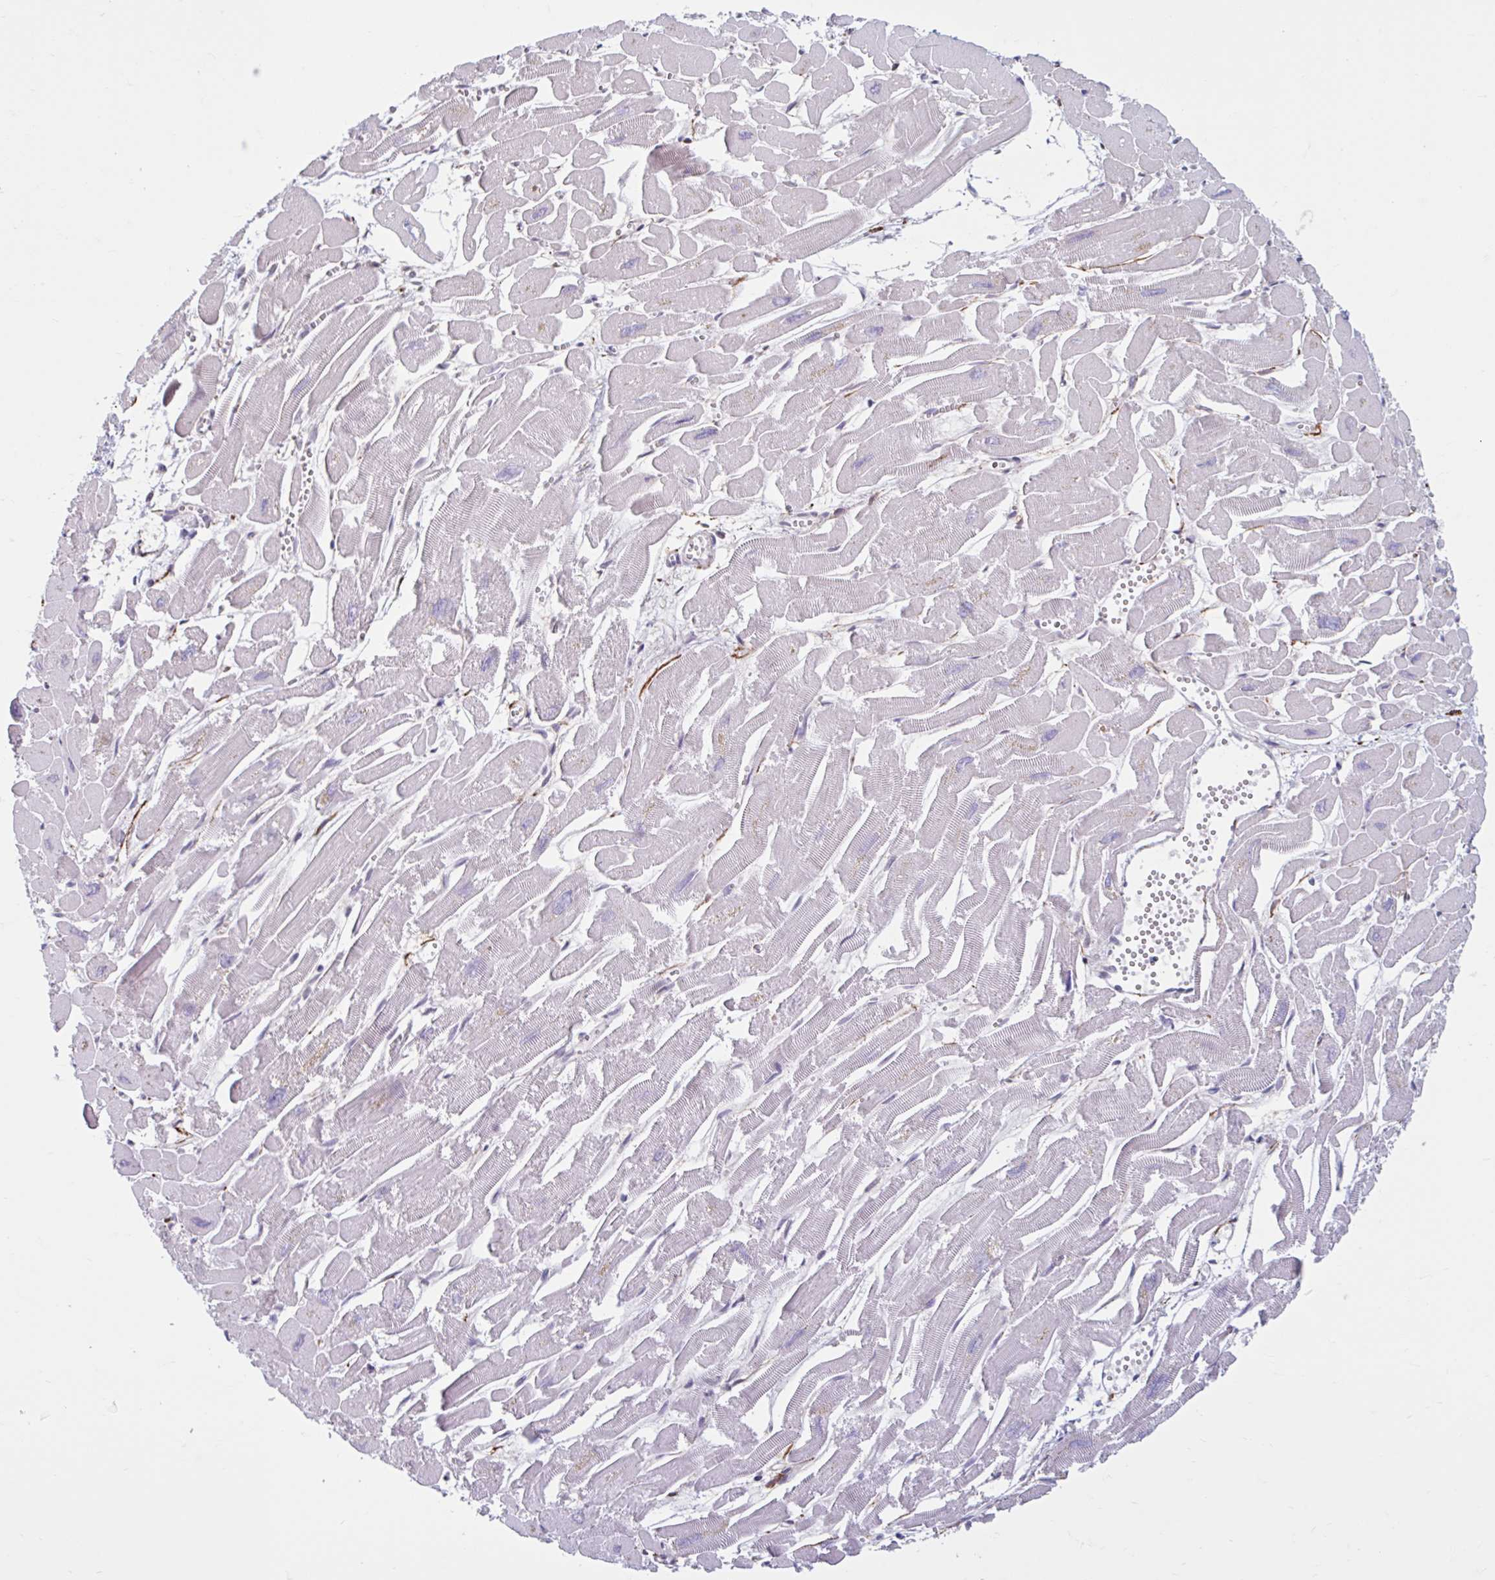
{"staining": {"intensity": "negative", "quantity": "none", "location": "none"}, "tissue": "heart muscle", "cell_type": "Cardiomyocytes", "image_type": "normal", "snomed": [{"axis": "morphology", "description": "Normal tissue, NOS"}, {"axis": "topography", "description": "Heart"}], "caption": "High magnification brightfield microscopy of unremarkable heart muscle stained with DAB (brown) and counterstained with hematoxylin (blue): cardiomyocytes show no significant staining. (Stains: DAB immunohistochemistry with hematoxylin counter stain, Microscopy: brightfield microscopy at high magnification).", "gene": "CDH19", "patient": {"sex": "male", "age": 54}}